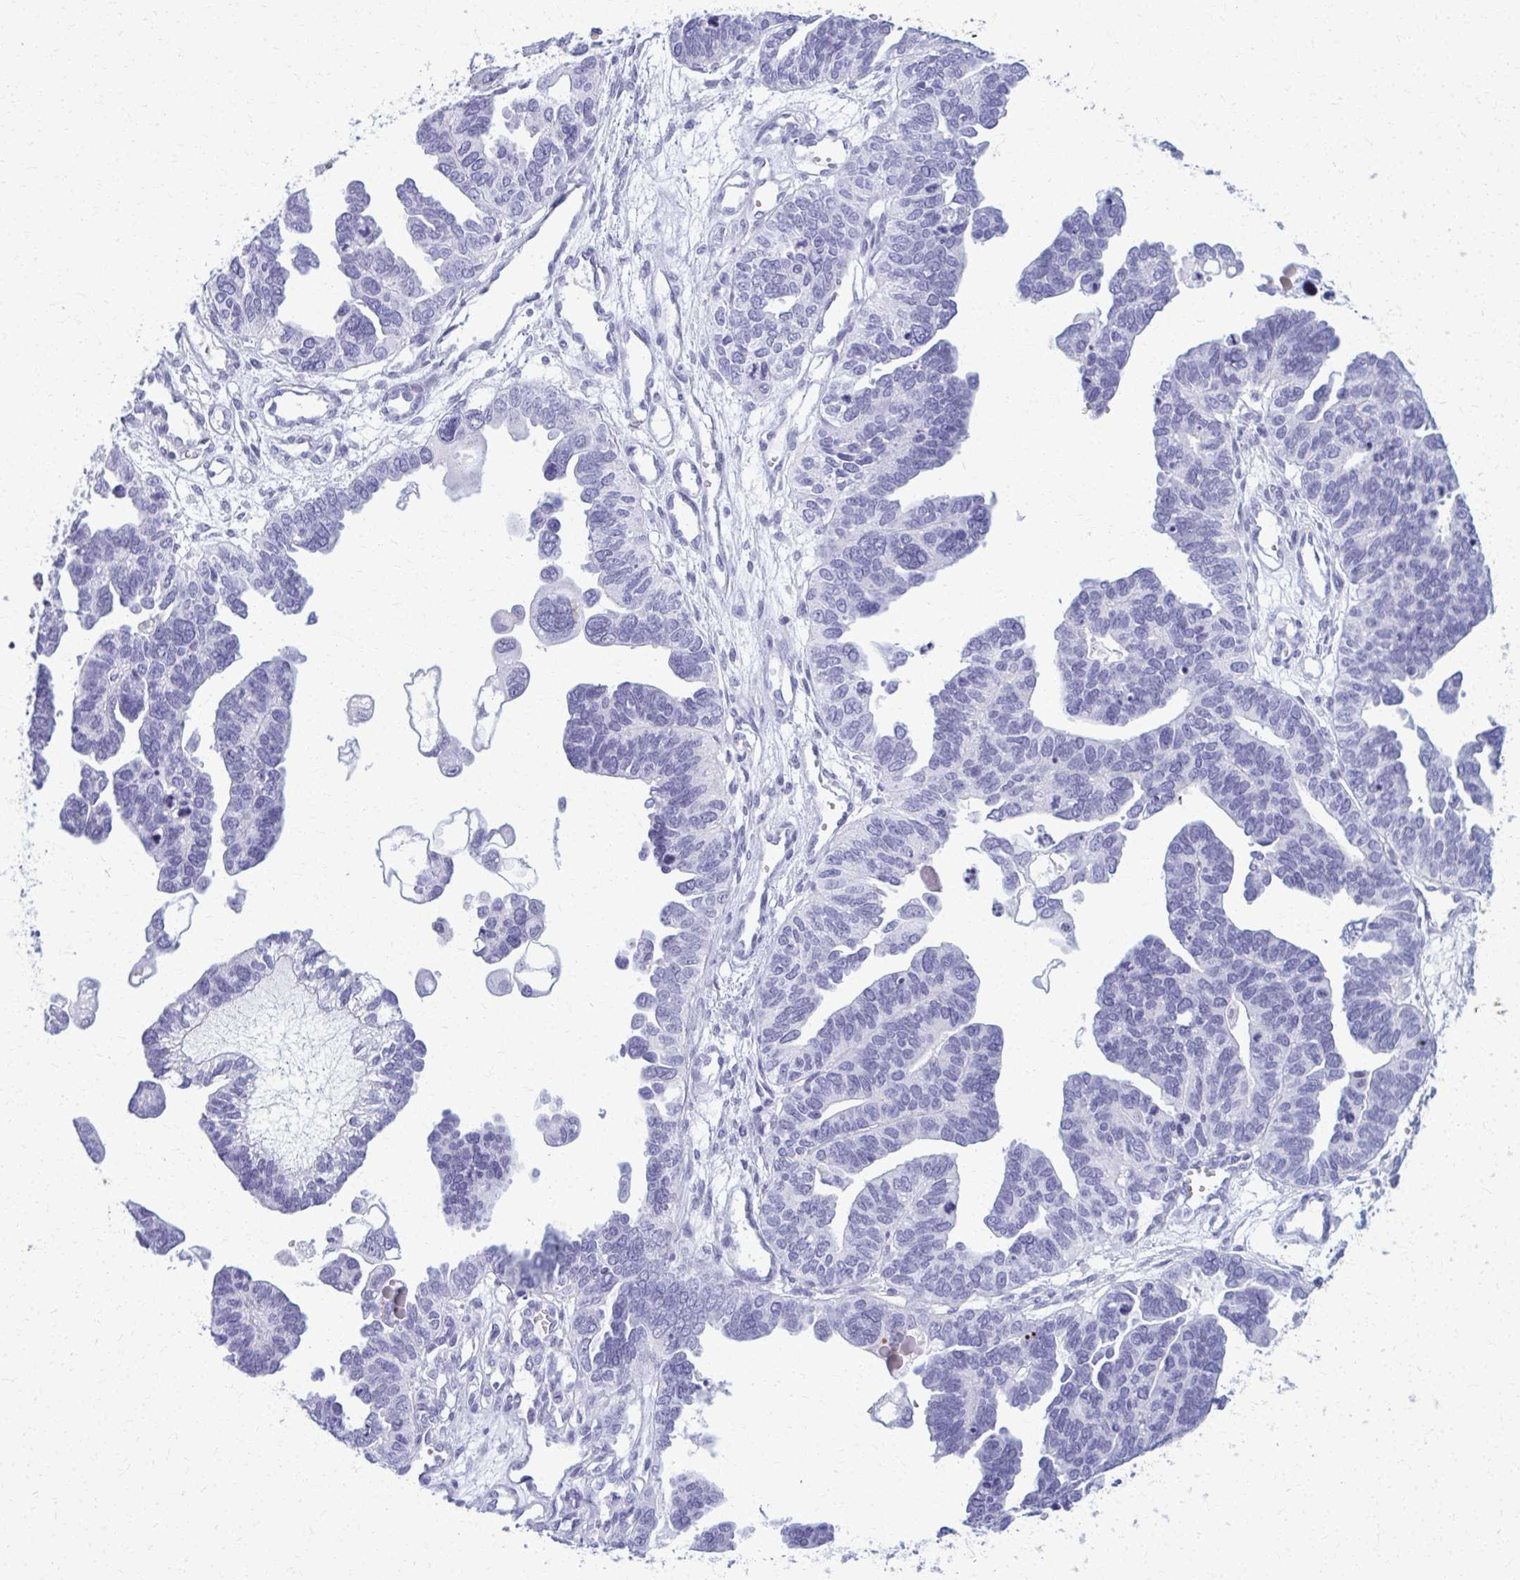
{"staining": {"intensity": "negative", "quantity": "none", "location": "none"}, "tissue": "ovarian cancer", "cell_type": "Tumor cells", "image_type": "cancer", "snomed": [{"axis": "morphology", "description": "Cystadenocarcinoma, serous, NOS"}, {"axis": "topography", "description": "Ovary"}], "caption": "Tumor cells show no significant staining in ovarian cancer (serous cystadenocarcinoma).", "gene": "ACSM2B", "patient": {"sex": "female", "age": 51}}